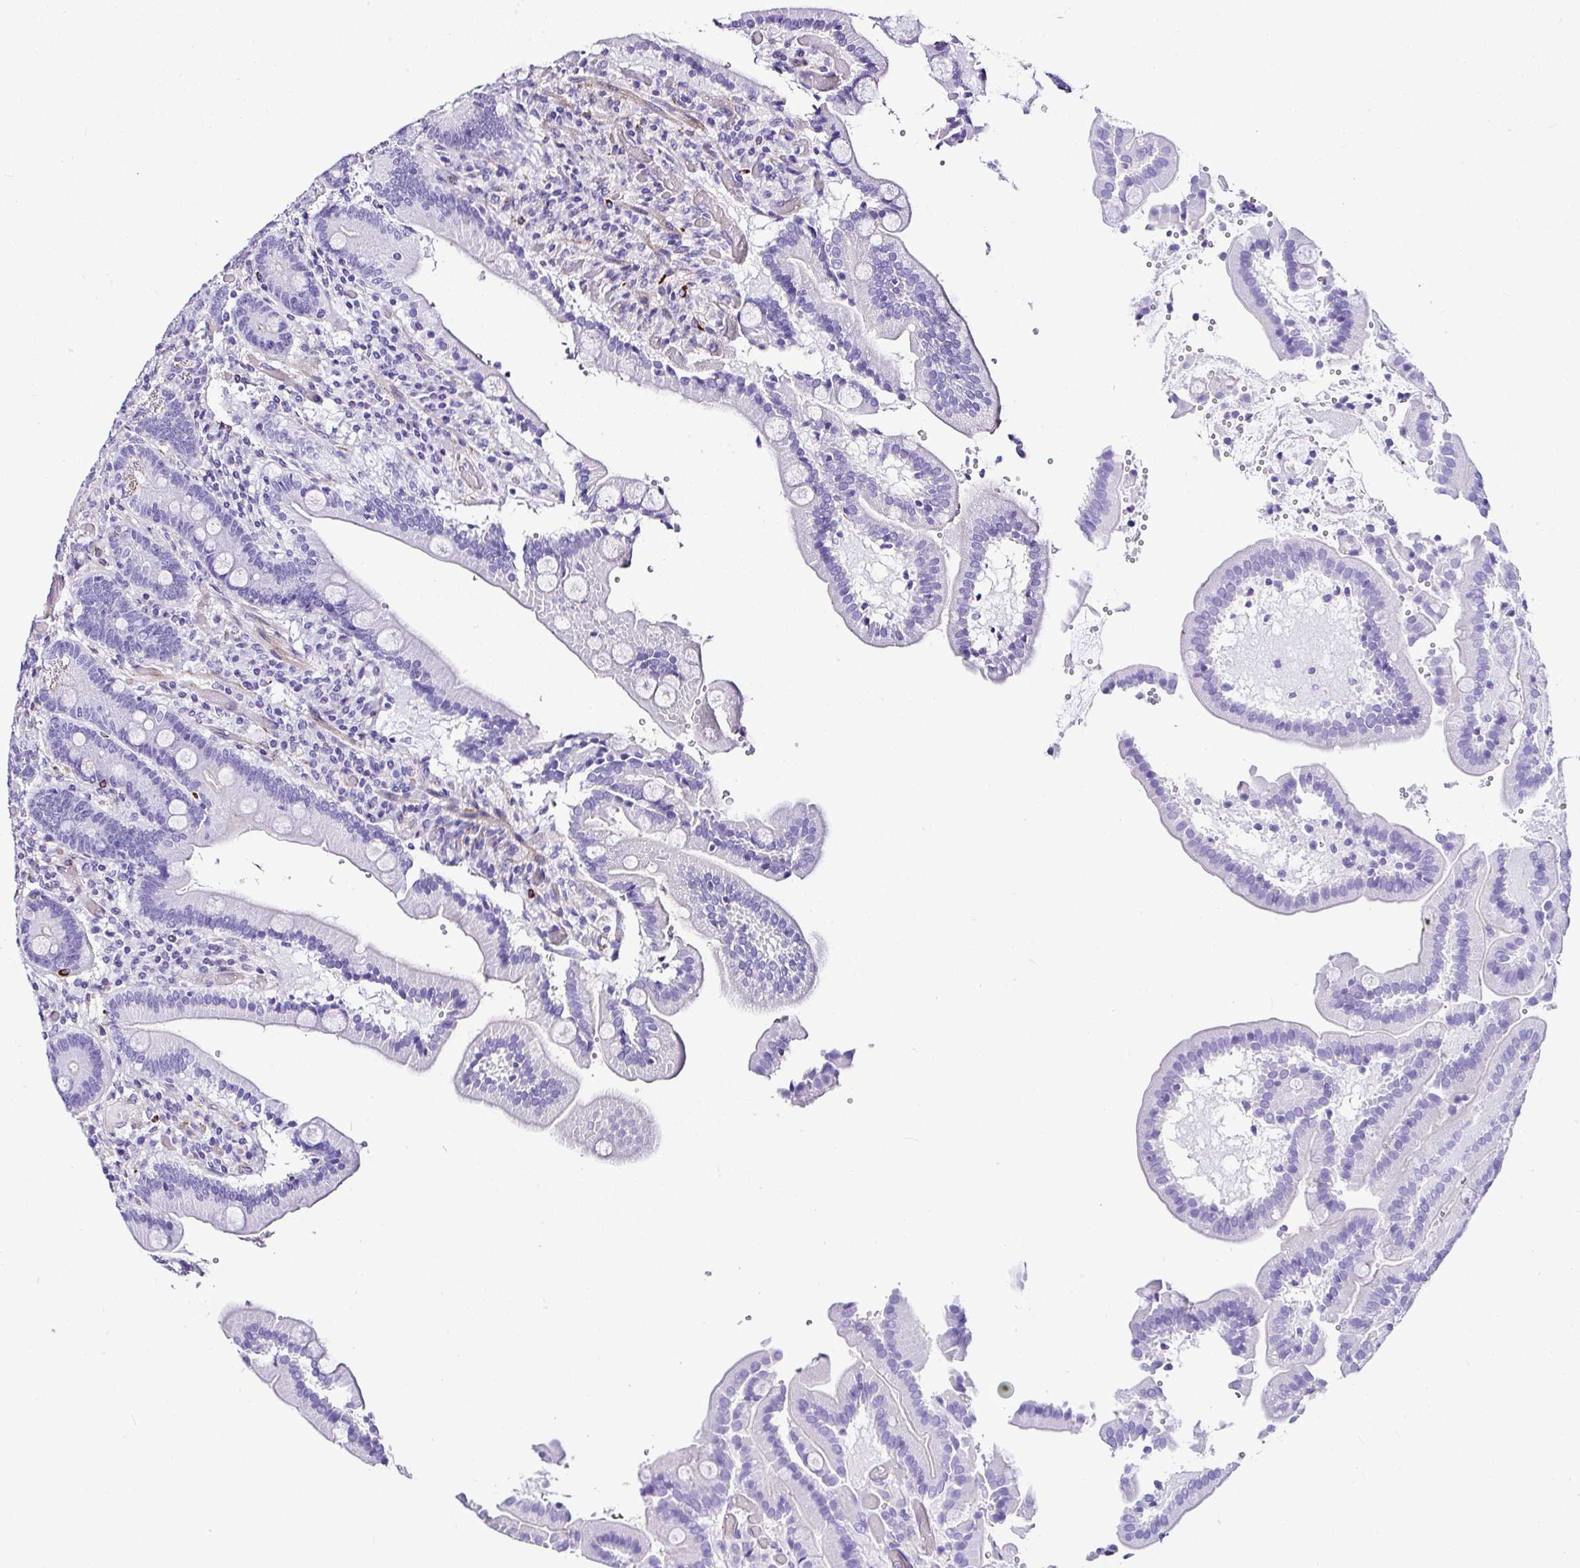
{"staining": {"intensity": "negative", "quantity": "none", "location": "none"}, "tissue": "duodenum", "cell_type": "Glandular cells", "image_type": "normal", "snomed": [{"axis": "morphology", "description": "Normal tissue, NOS"}, {"axis": "topography", "description": "Duodenum"}], "caption": "Human duodenum stained for a protein using immunohistochemistry displays no positivity in glandular cells.", "gene": "DEPDC5", "patient": {"sex": "female", "age": 62}}